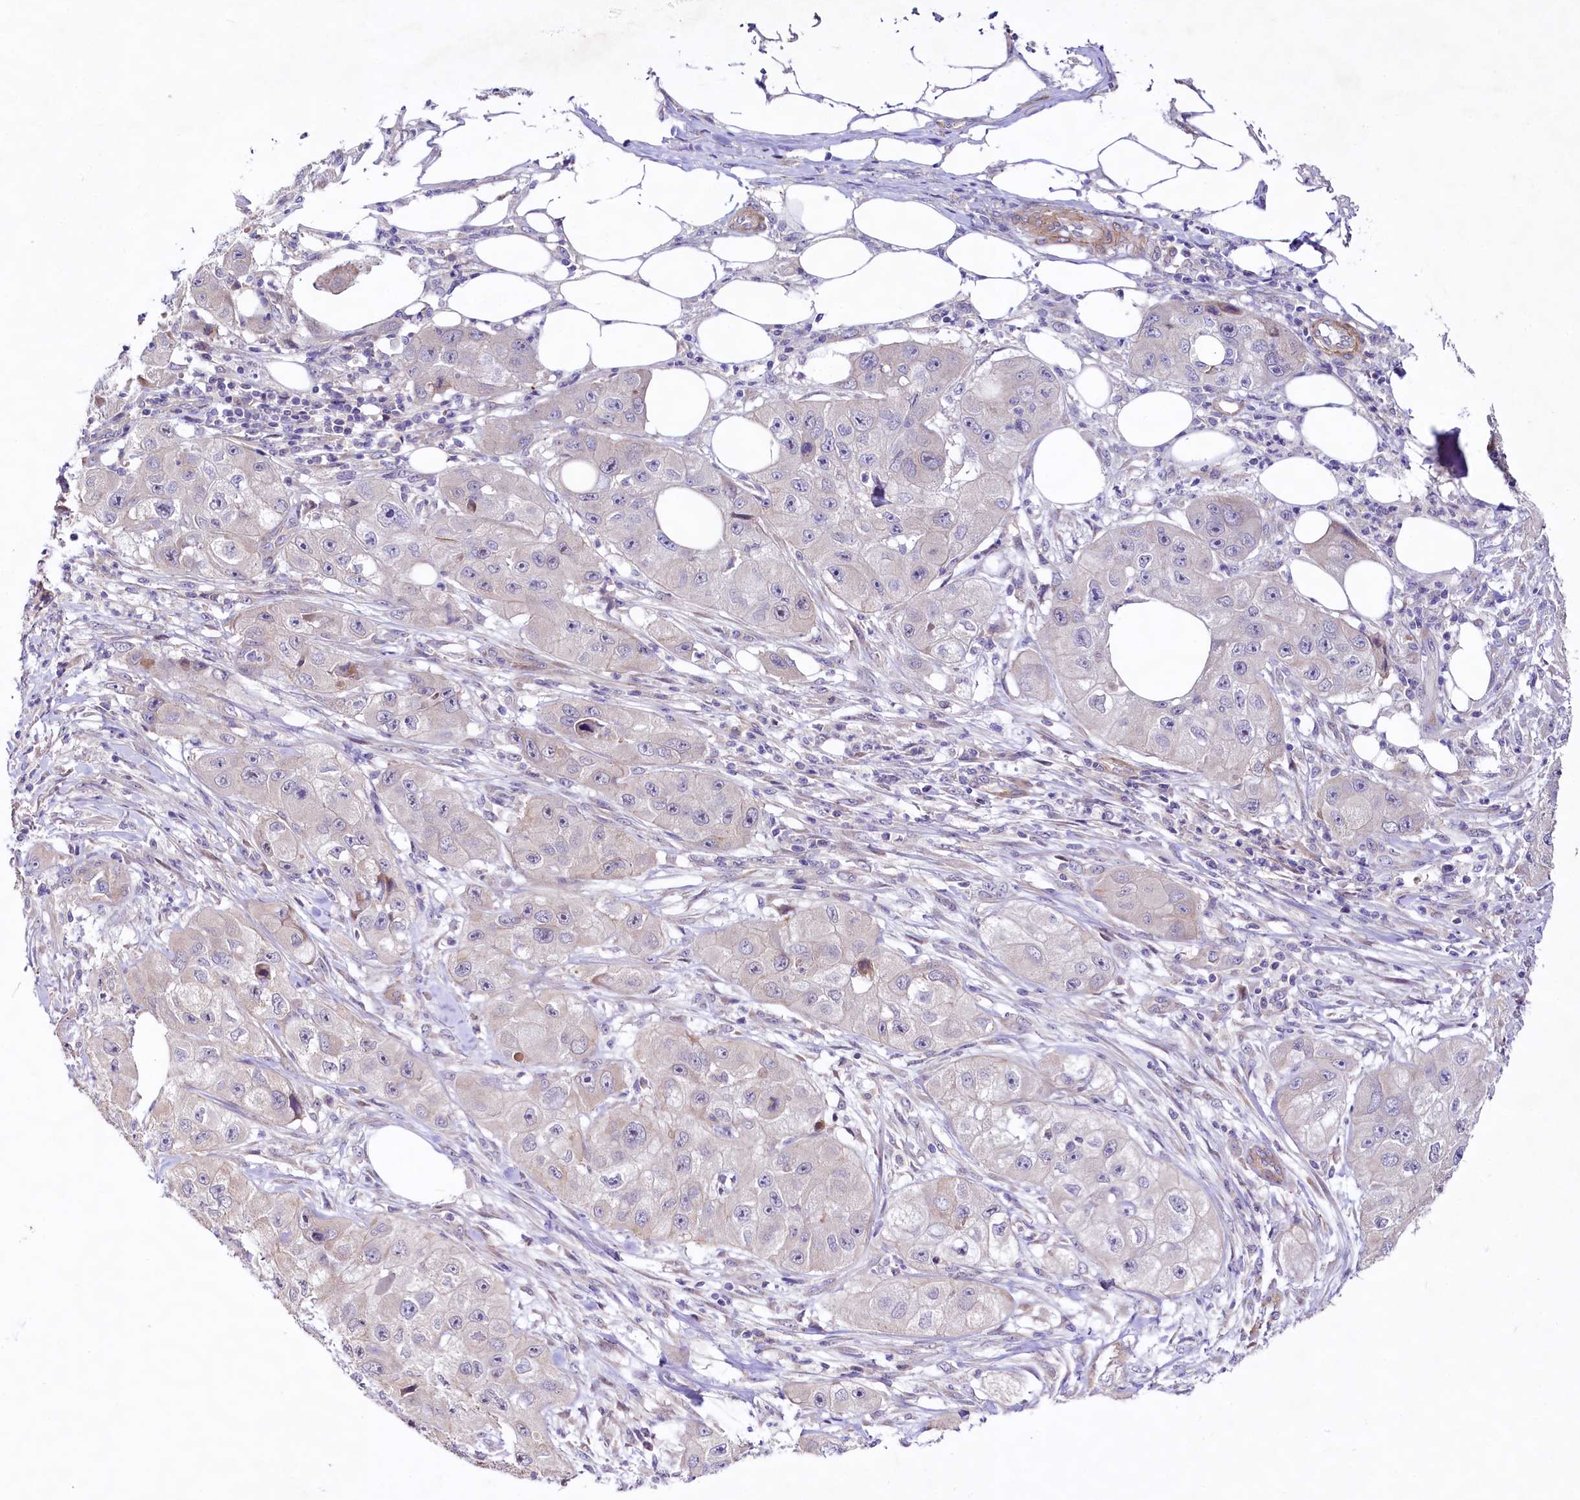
{"staining": {"intensity": "negative", "quantity": "none", "location": "none"}, "tissue": "skin cancer", "cell_type": "Tumor cells", "image_type": "cancer", "snomed": [{"axis": "morphology", "description": "Squamous cell carcinoma, NOS"}, {"axis": "topography", "description": "Skin"}, {"axis": "topography", "description": "Subcutis"}], "caption": "High power microscopy photomicrograph of an immunohistochemistry micrograph of squamous cell carcinoma (skin), revealing no significant positivity in tumor cells.", "gene": "VPS11", "patient": {"sex": "male", "age": 73}}